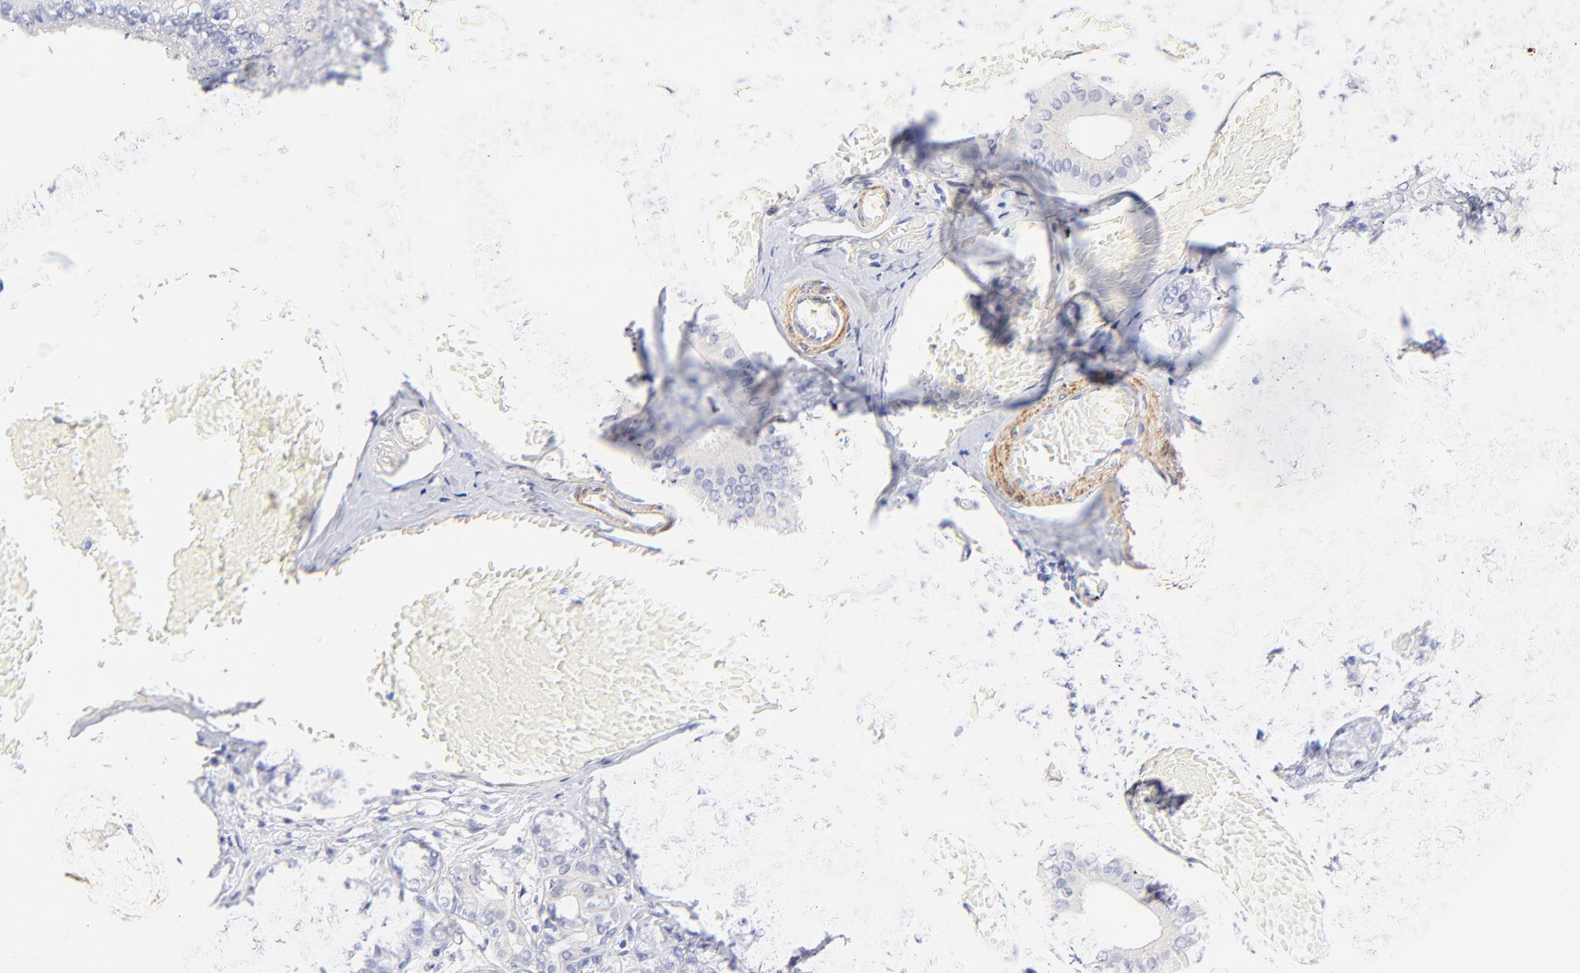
{"staining": {"intensity": "negative", "quantity": "none", "location": "none"}, "tissue": "salivary gland", "cell_type": "Glandular cells", "image_type": "normal", "snomed": [{"axis": "morphology", "description": "Normal tissue, NOS"}, {"axis": "topography", "description": "Salivary gland"}], "caption": "Immunohistochemical staining of benign human salivary gland displays no significant positivity in glandular cells.", "gene": "ACTRT1", "patient": {"sex": "female", "age": 24}}